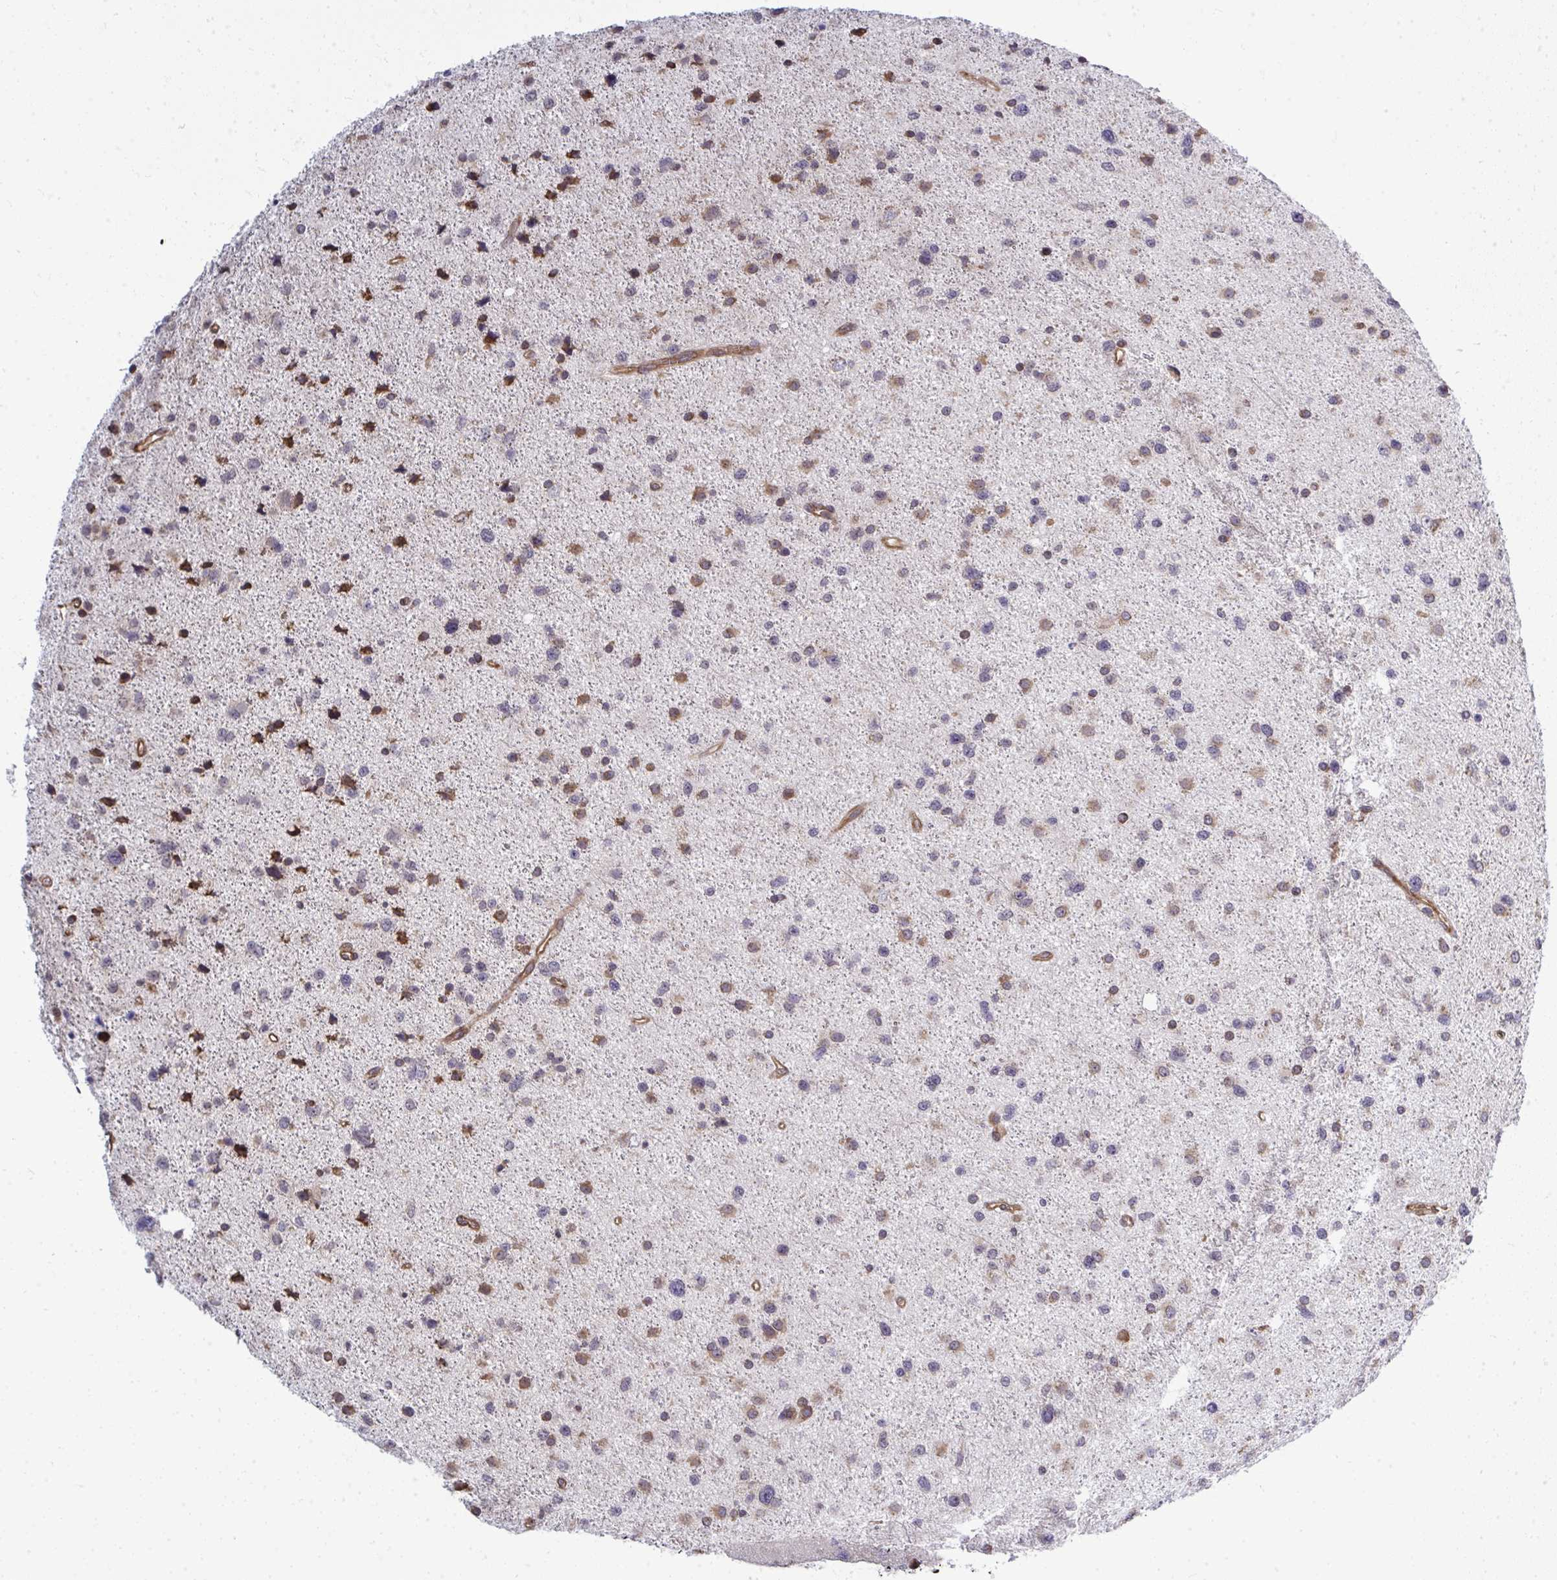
{"staining": {"intensity": "moderate", "quantity": "25%-75%", "location": "cytoplasmic/membranous"}, "tissue": "glioma", "cell_type": "Tumor cells", "image_type": "cancer", "snomed": [{"axis": "morphology", "description": "Glioma, malignant, Low grade"}, {"axis": "topography", "description": "Brain"}], "caption": "Glioma was stained to show a protein in brown. There is medium levels of moderate cytoplasmic/membranous staining in approximately 25%-75% of tumor cells.", "gene": "FUT10", "patient": {"sex": "female", "age": 55}}